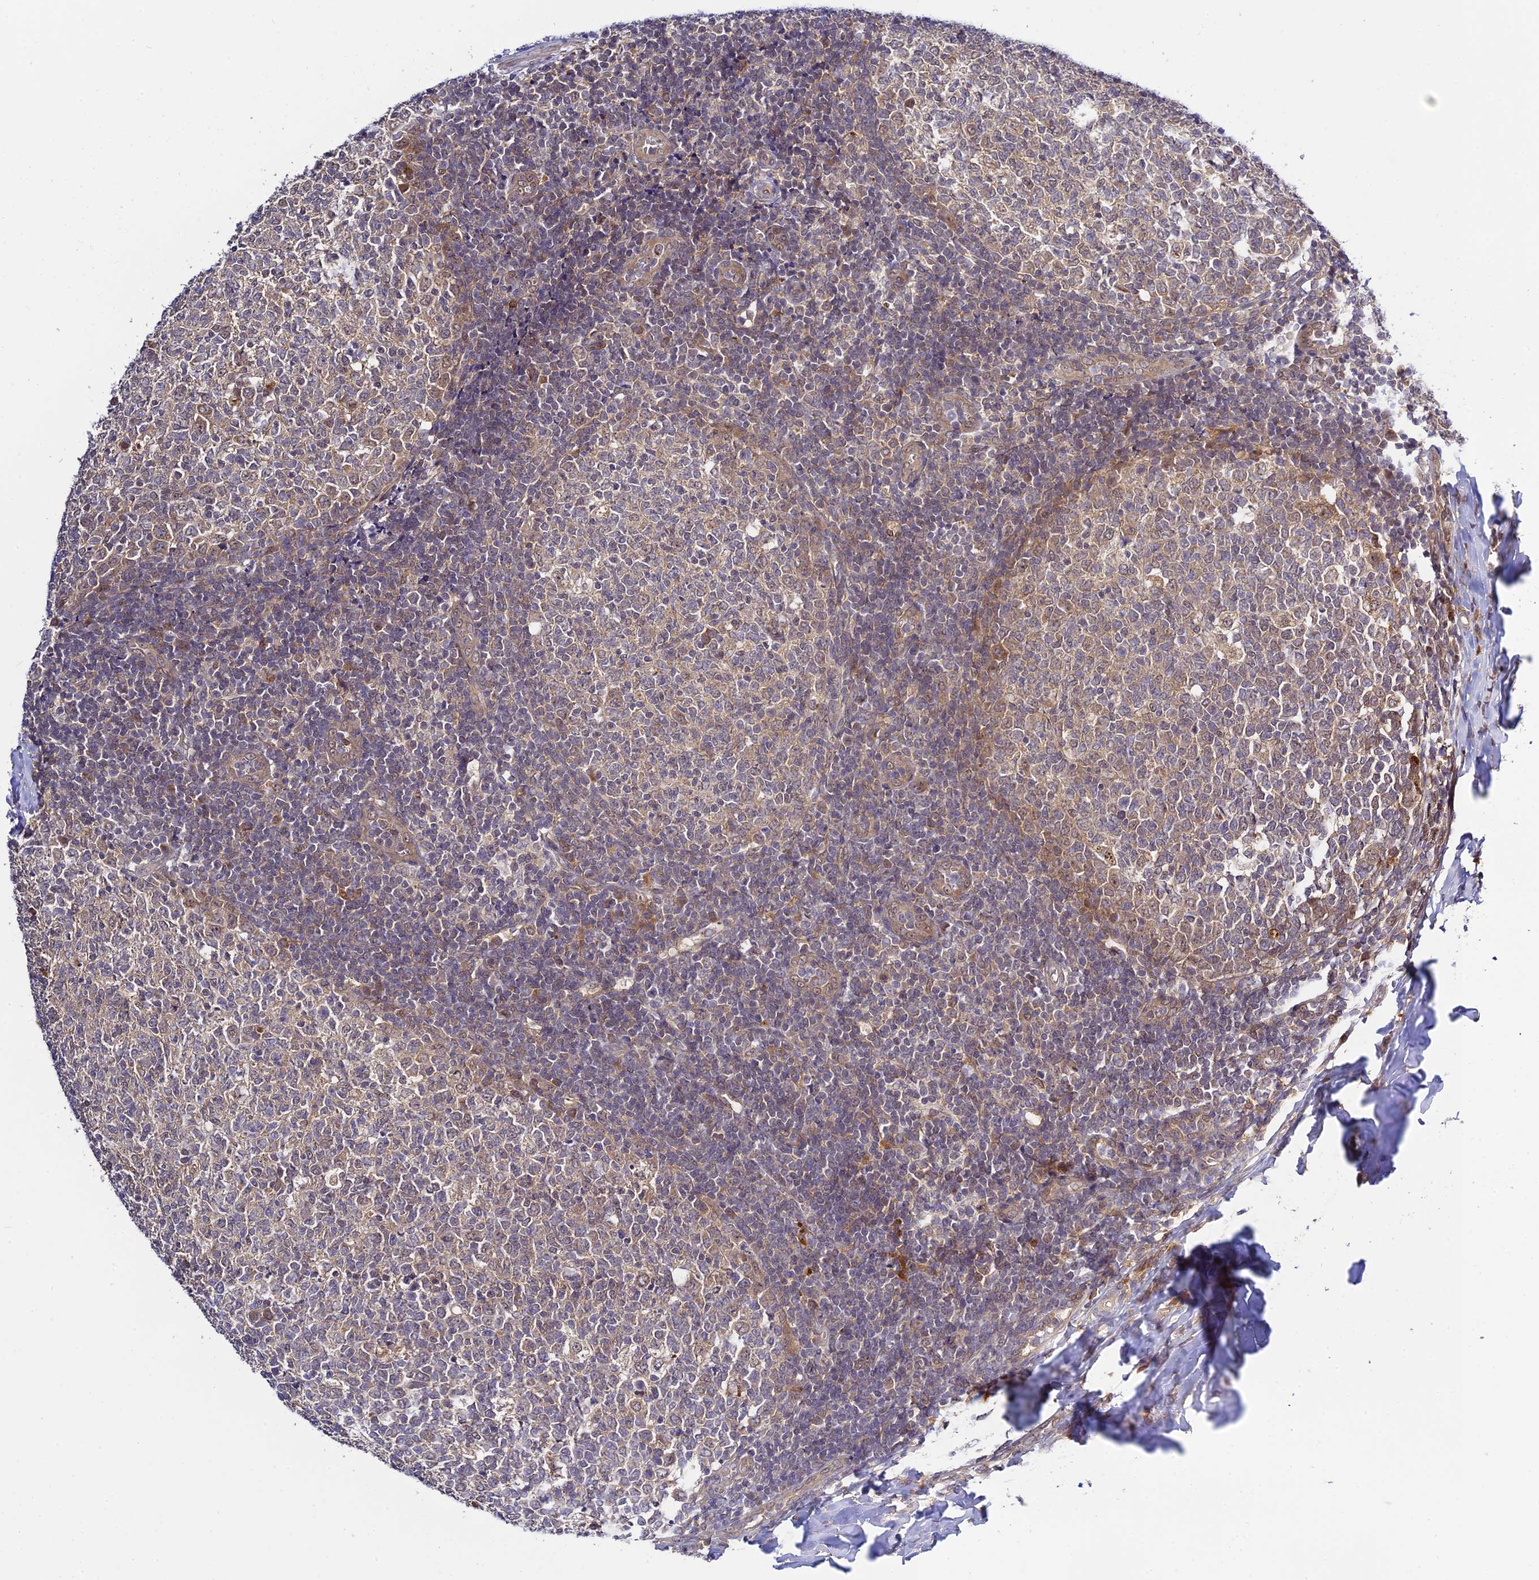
{"staining": {"intensity": "moderate", "quantity": "<25%", "location": "cytoplasmic/membranous,nuclear"}, "tissue": "tonsil", "cell_type": "Germinal center cells", "image_type": "normal", "snomed": [{"axis": "morphology", "description": "Normal tissue, NOS"}, {"axis": "topography", "description": "Tonsil"}], "caption": "The immunohistochemical stain labels moderate cytoplasmic/membranous,nuclear positivity in germinal center cells of benign tonsil.", "gene": "SKIC8", "patient": {"sex": "female", "age": 19}}